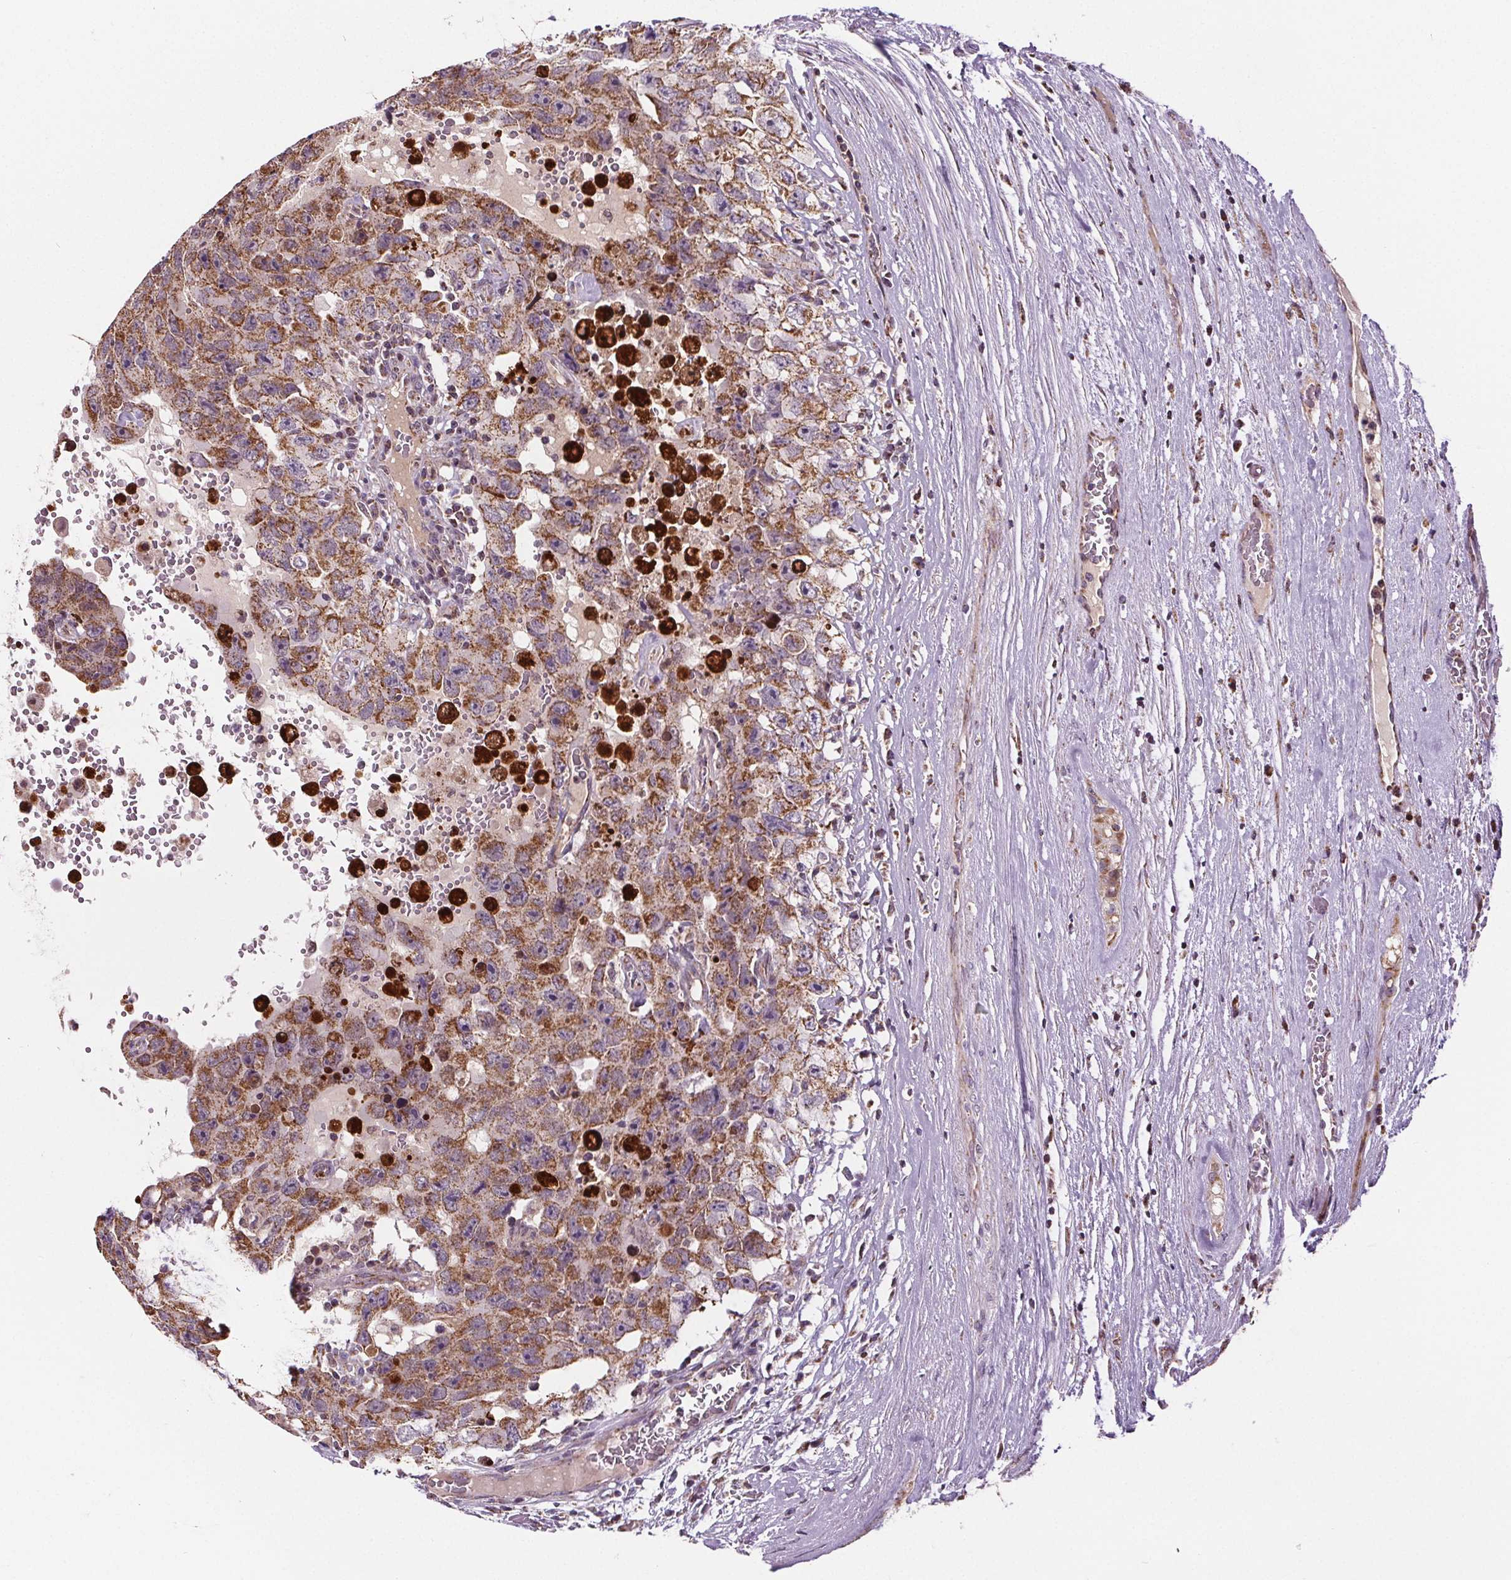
{"staining": {"intensity": "moderate", "quantity": ">75%", "location": "cytoplasmic/membranous"}, "tissue": "testis cancer", "cell_type": "Tumor cells", "image_type": "cancer", "snomed": [{"axis": "morphology", "description": "Carcinoma, Embryonal, NOS"}, {"axis": "topography", "description": "Testis"}], "caption": "Tumor cells exhibit medium levels of moderate cytoplasmic/membranous expression in about >75% of cells in human embryonal carcinoma (testis).", "gene": "SUCLA2", "patient": {"sex": "male", "age": 26}}